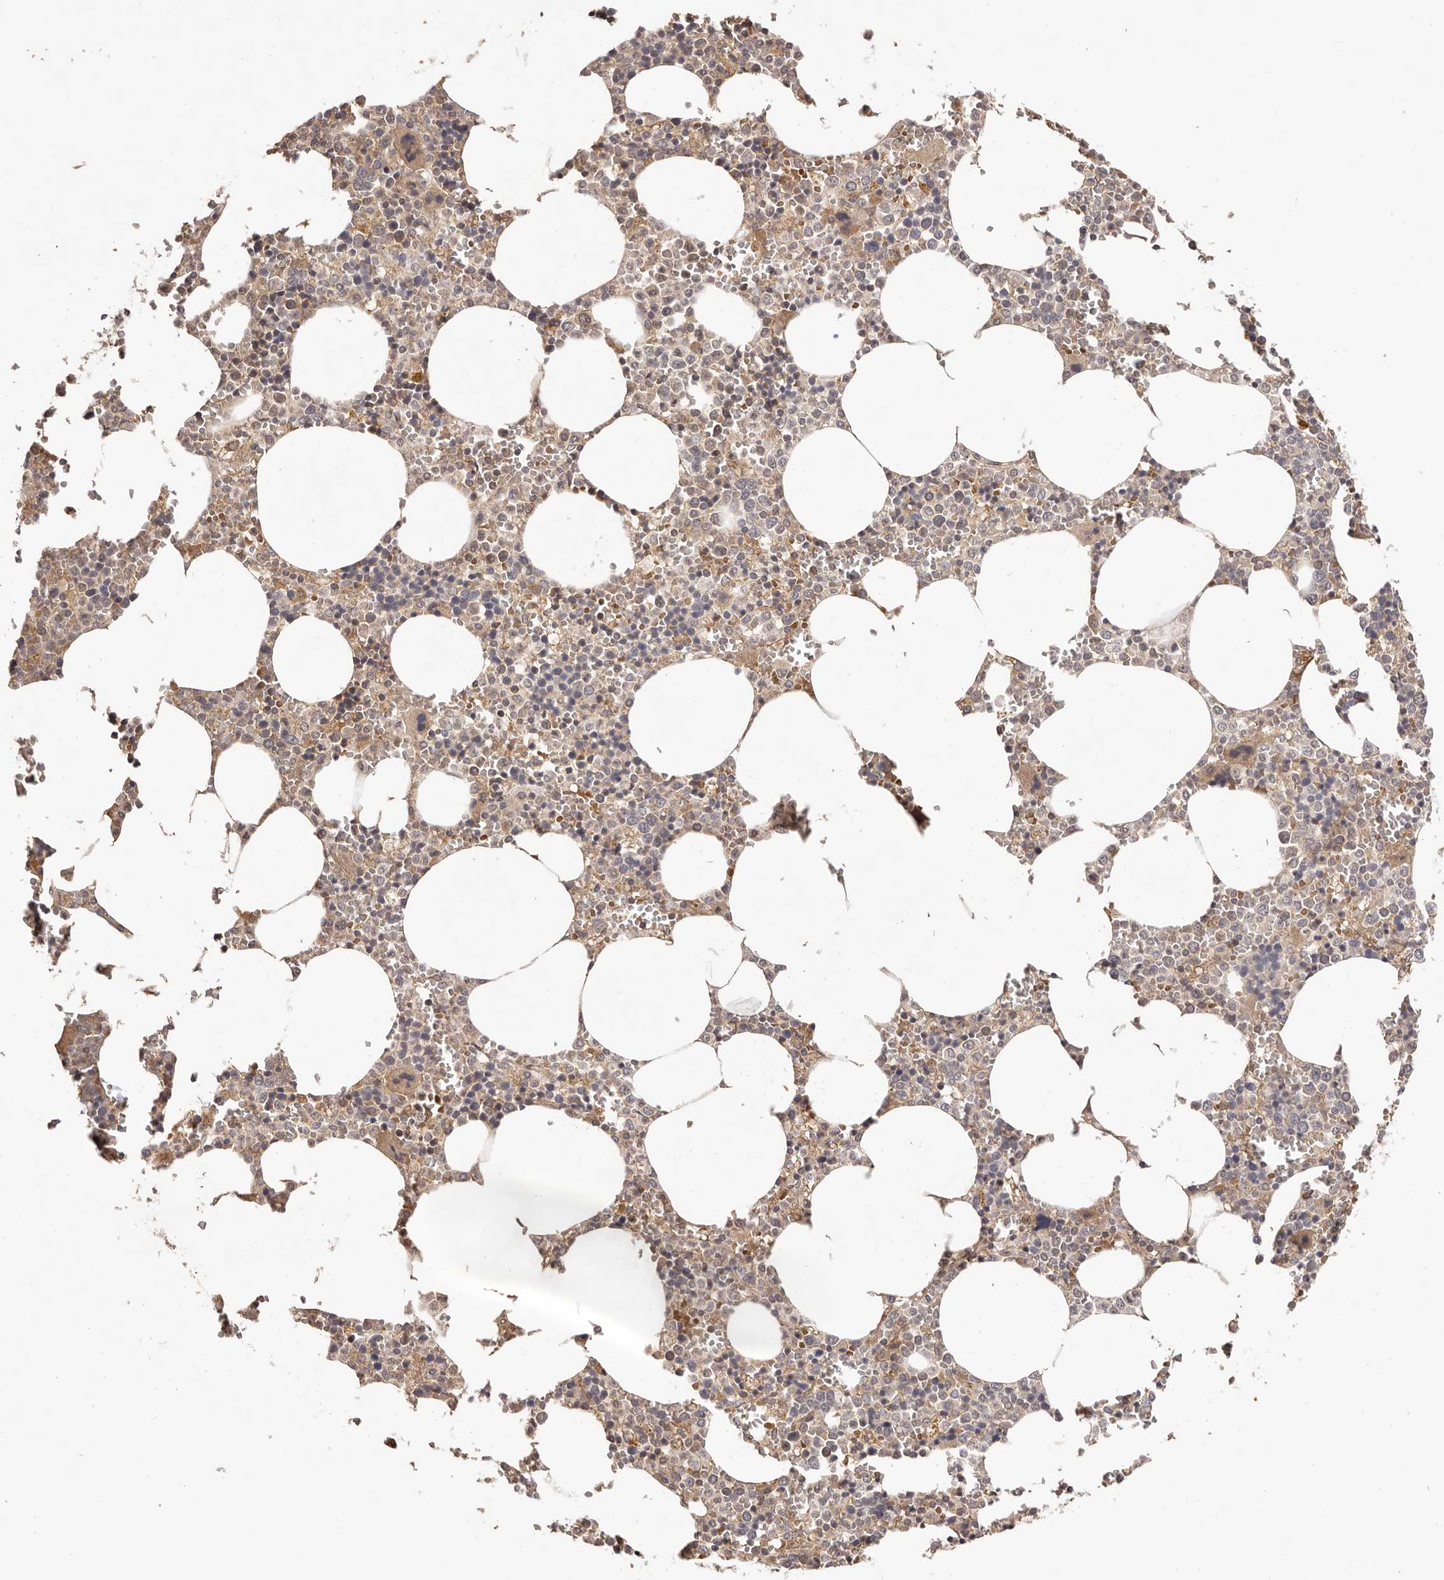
{"staining": {"intensity": "moderate", "quantity": "<25%", "location": "cytoplasmic/membranous"}, "tissue": "bone marrow", "cell_type": "Hematopoietic cells", "image_type": "normal", "snomed": [{"axis": "morphology", "description": "Normal tissue, NOS"}, {"axis": "topography", "description": "Bone marrow"}], "caption": "Bone marrow stained with immunohistochemistry demonstrates moderate cytoplasmic/membranous positivity in approximately <25% of hematopoietic cells.", "gene": "UBR2", "patient": {"sex": "male", "age": 70}}